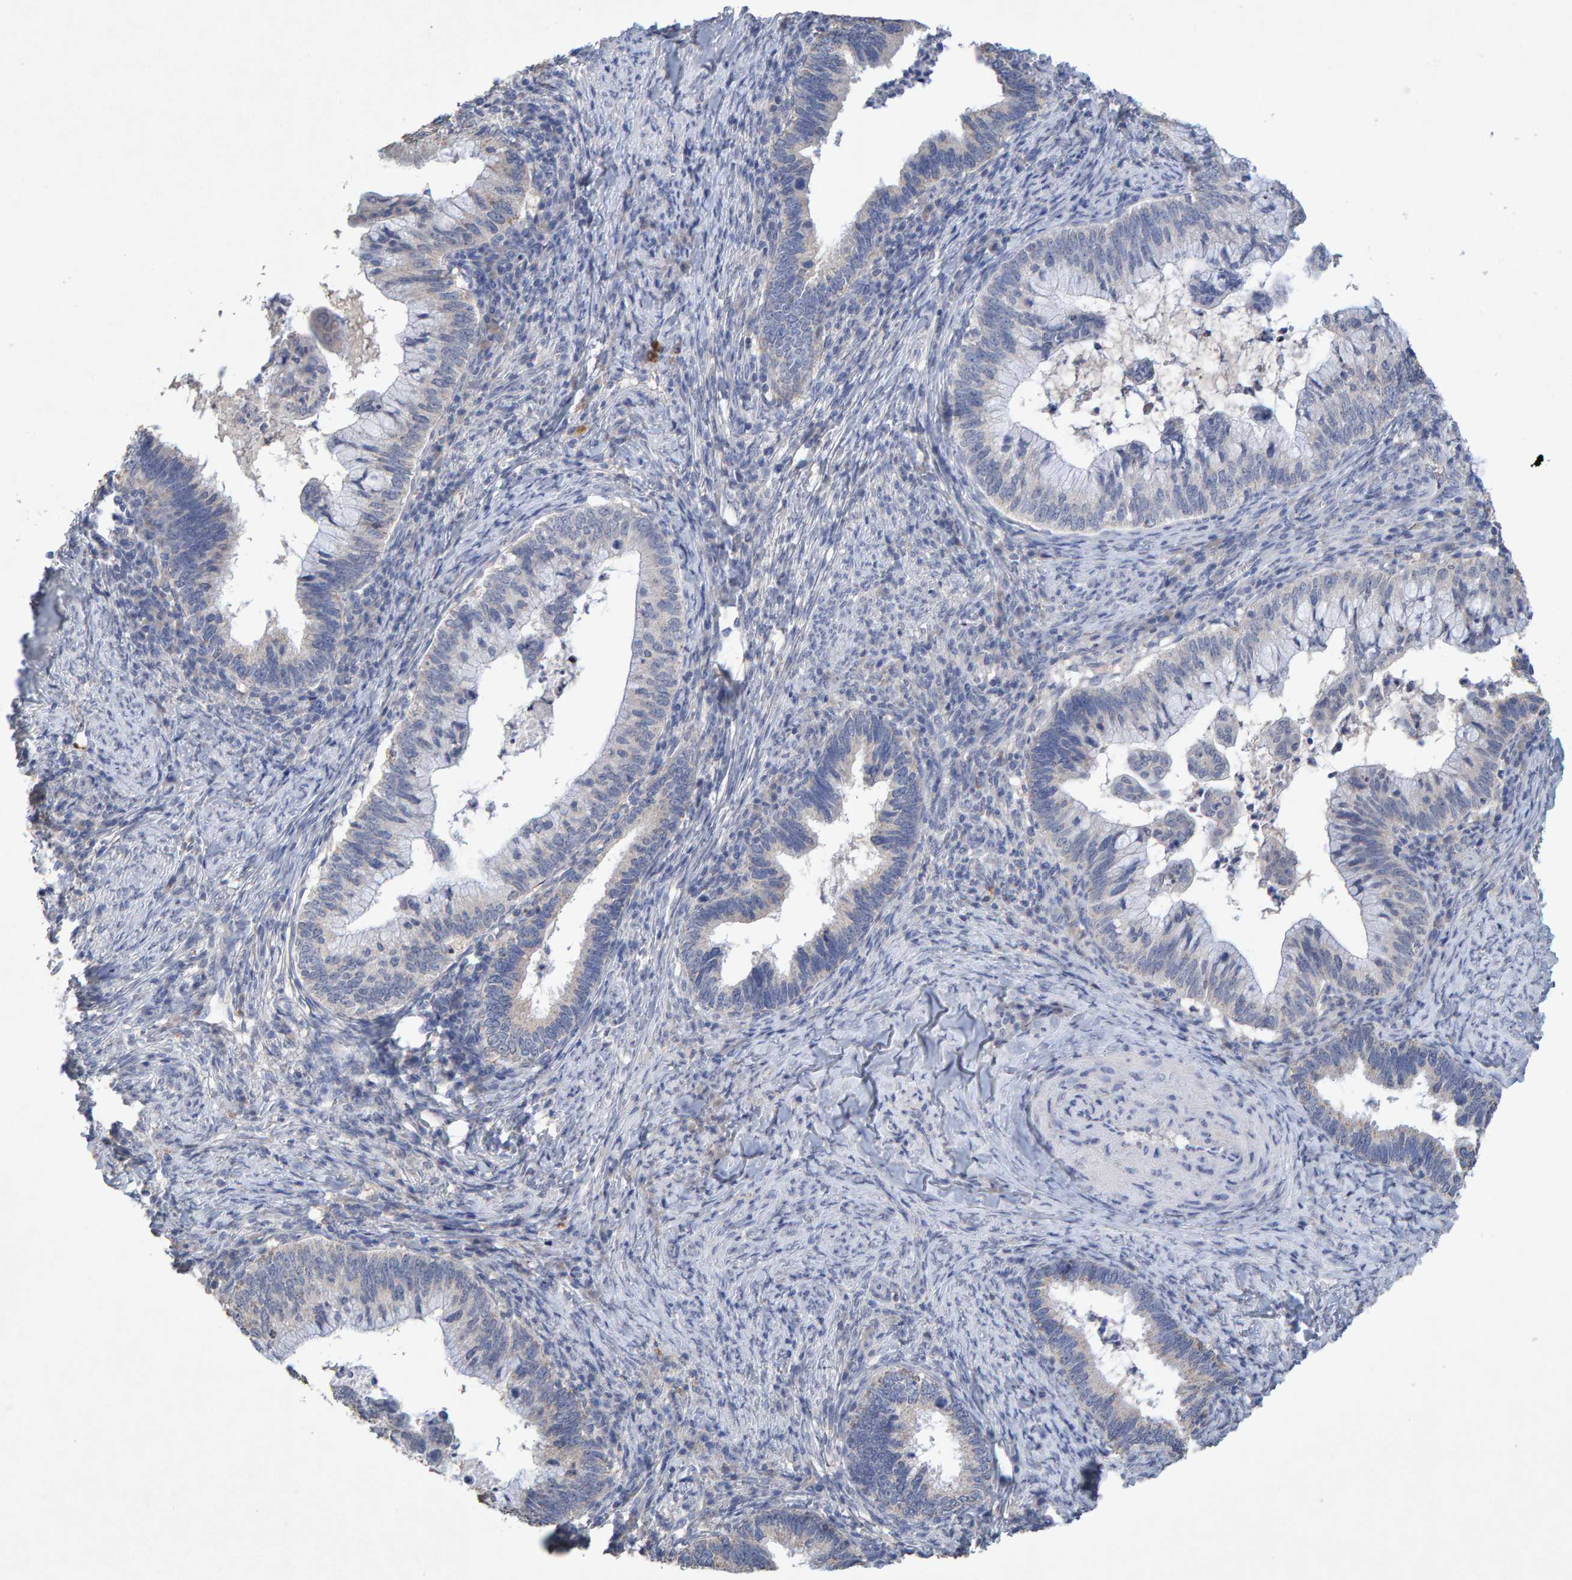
{"staining": {"intensity": "negative", "quantity": "none", "location": "none"}, "tissue": "cervical cancer", "cell_type": "Tumor cells", "image_type": "cancer", "snomed": [{"axis": "morphology", "description": "Adenocarcinoma, NOS"}, {"axis": "topography", "description": "Cervix"}], "caption": "Protein analysis of cervical cancer (adenocarcinoma) demonstrates no significant staining in tumor cells.", "gene": "CTH", "patient": {"sex": "female", "age": 36}}